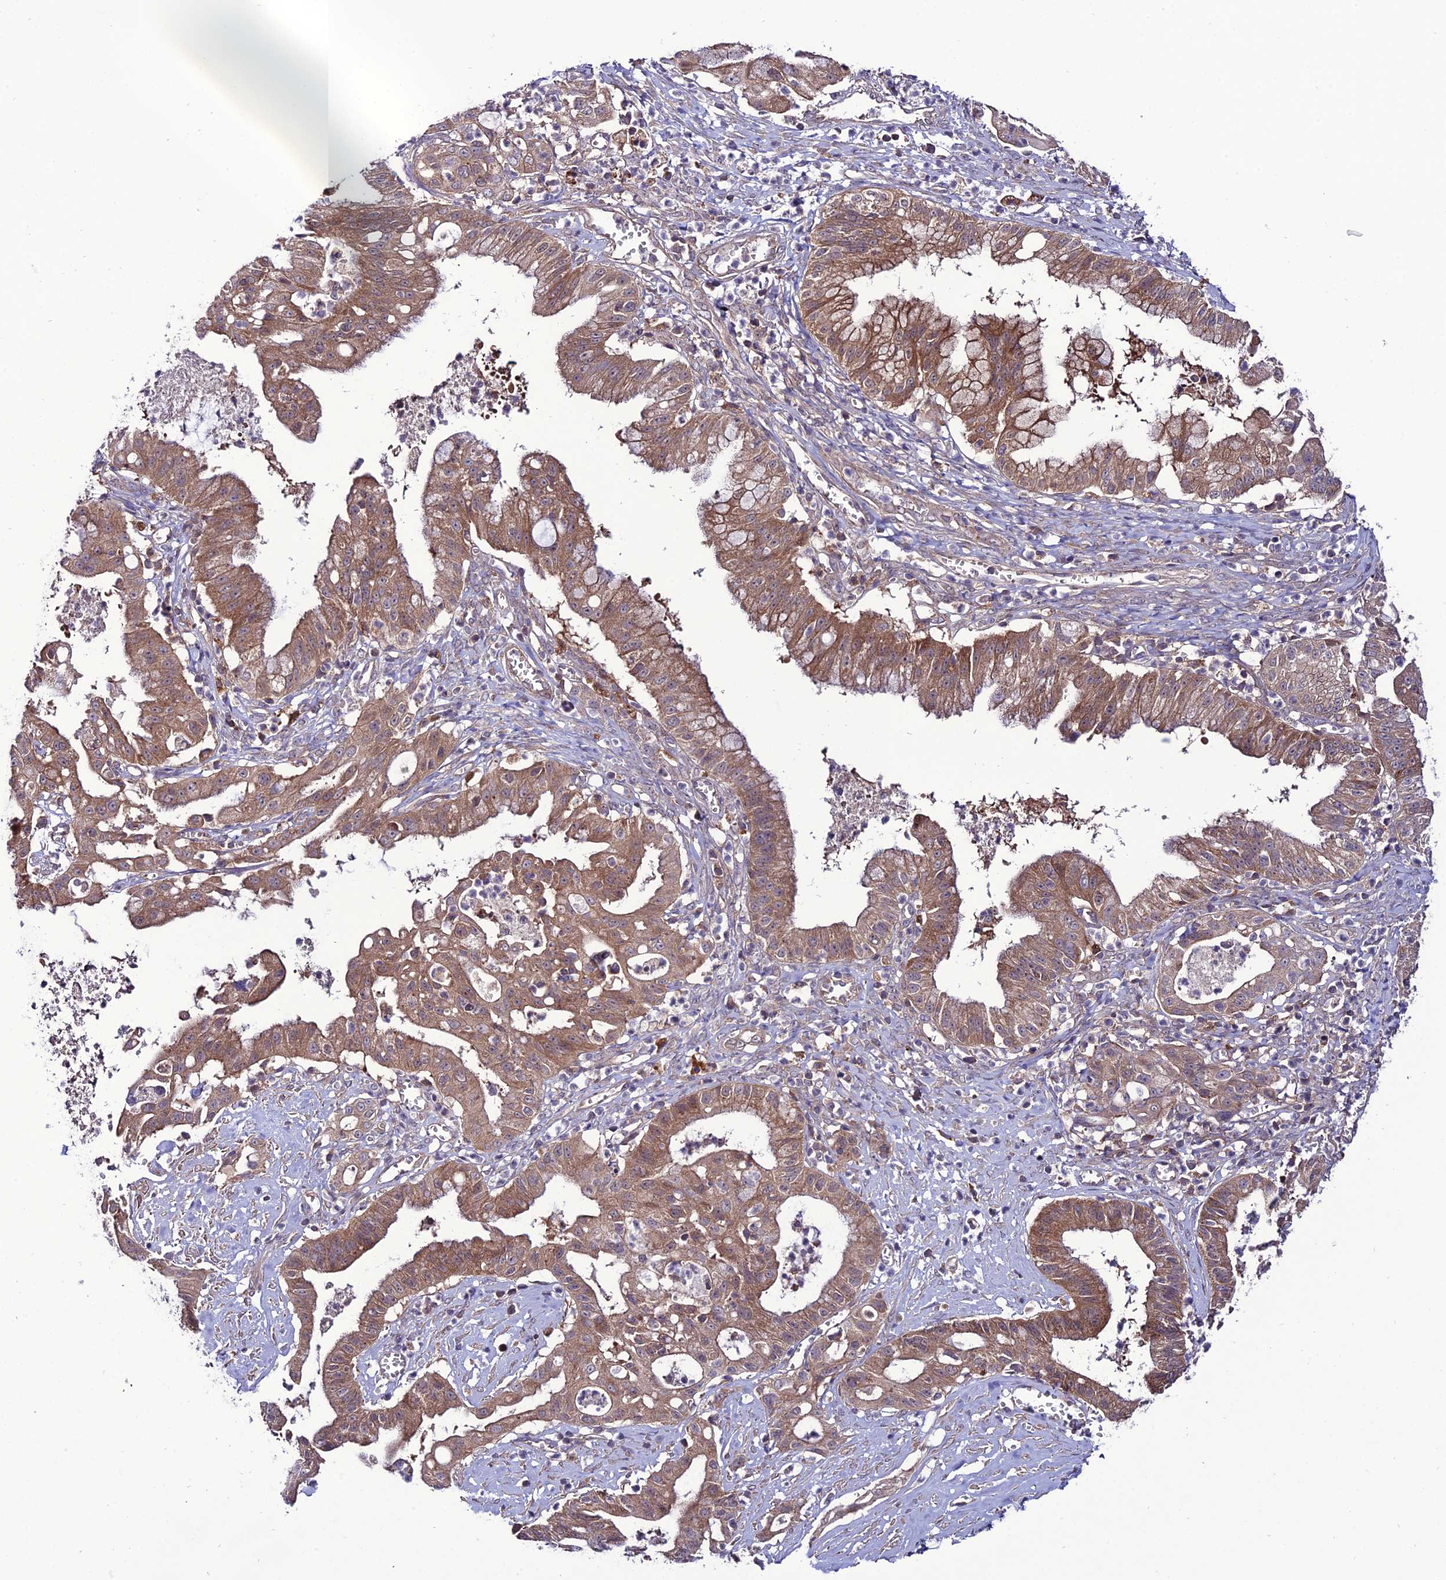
{"staining": {"intensity": "moderate", "quantity": ">75%", "location": "cytoplasmic/membranous"}, "tissue": "ovarian cancer", "cell_type": "Tumor cells", "image_type": "cancer", "snomed": [{"axis": "morphology", "description": "Cystadenocarcinoma, mucinous, NOS"}, {"axis": "topography", "description": "Ovary"}], "caption": "Ovarian cancer (mucinous cystadenocarcinoma) stained with a protein marker displays moderate staining in tumor cells.", "gene": "PPIL3", "patient": {"sex": "female", "age": 70}}